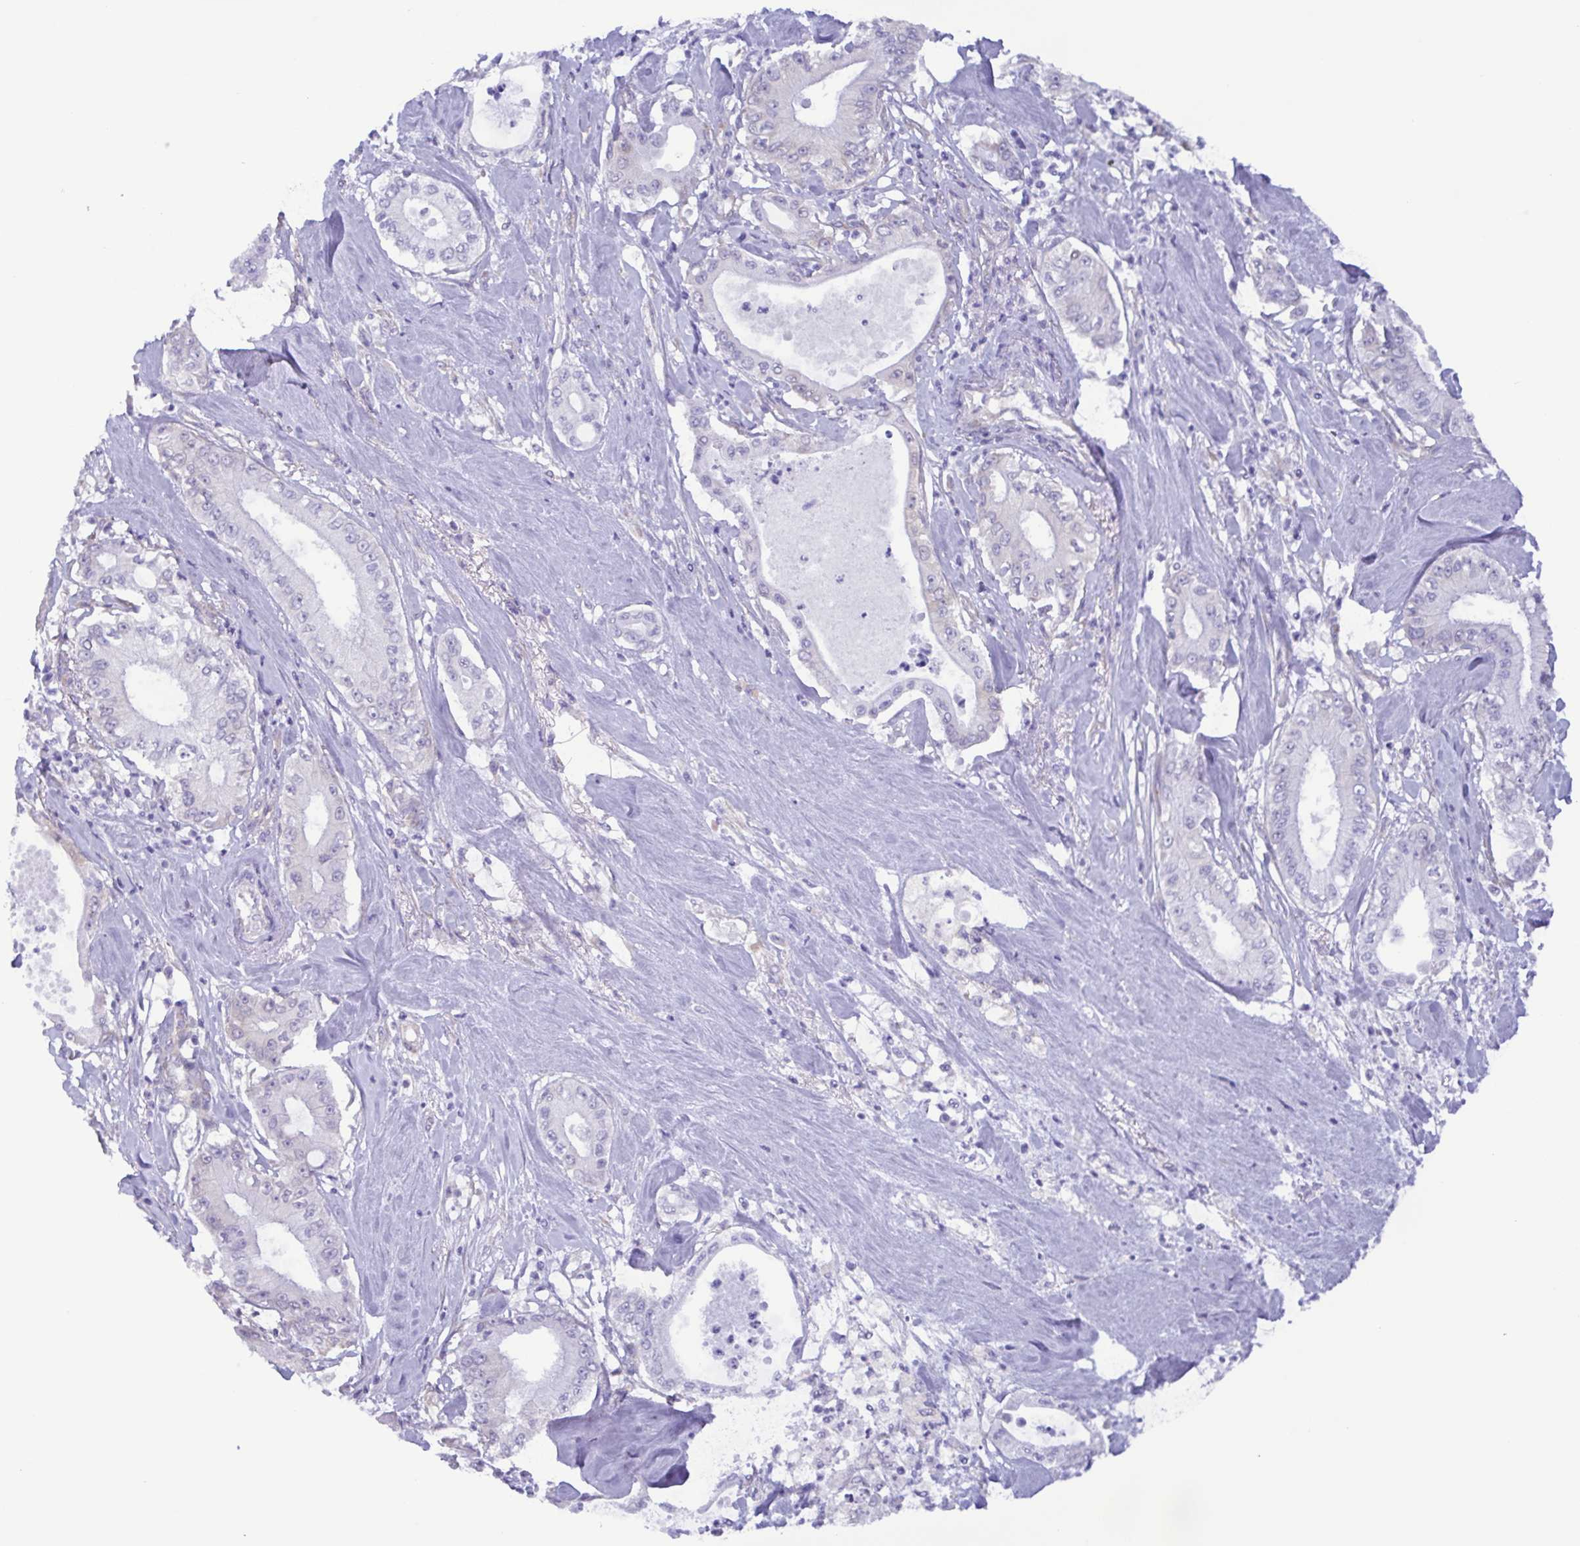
{"staining": {"intensity": "negative", "quantity": "none", "location": "none"}, "tissue": "pancreatic cancer", "cell_type": "Tumor cells", "image_type": "cancer", "snomed": [{"axis": "morphology", "description": "Adenocarcinoma, NOS"}, {"axis": "topography", "description": "Pancreas"}], "caption": "Protein analysis of pancreatic cancer (adenocarcinoma) demonstrates no significant staining in tumor cells.", "gene": "TNNI3", "patient": {"sex": "male", "age": 71}}